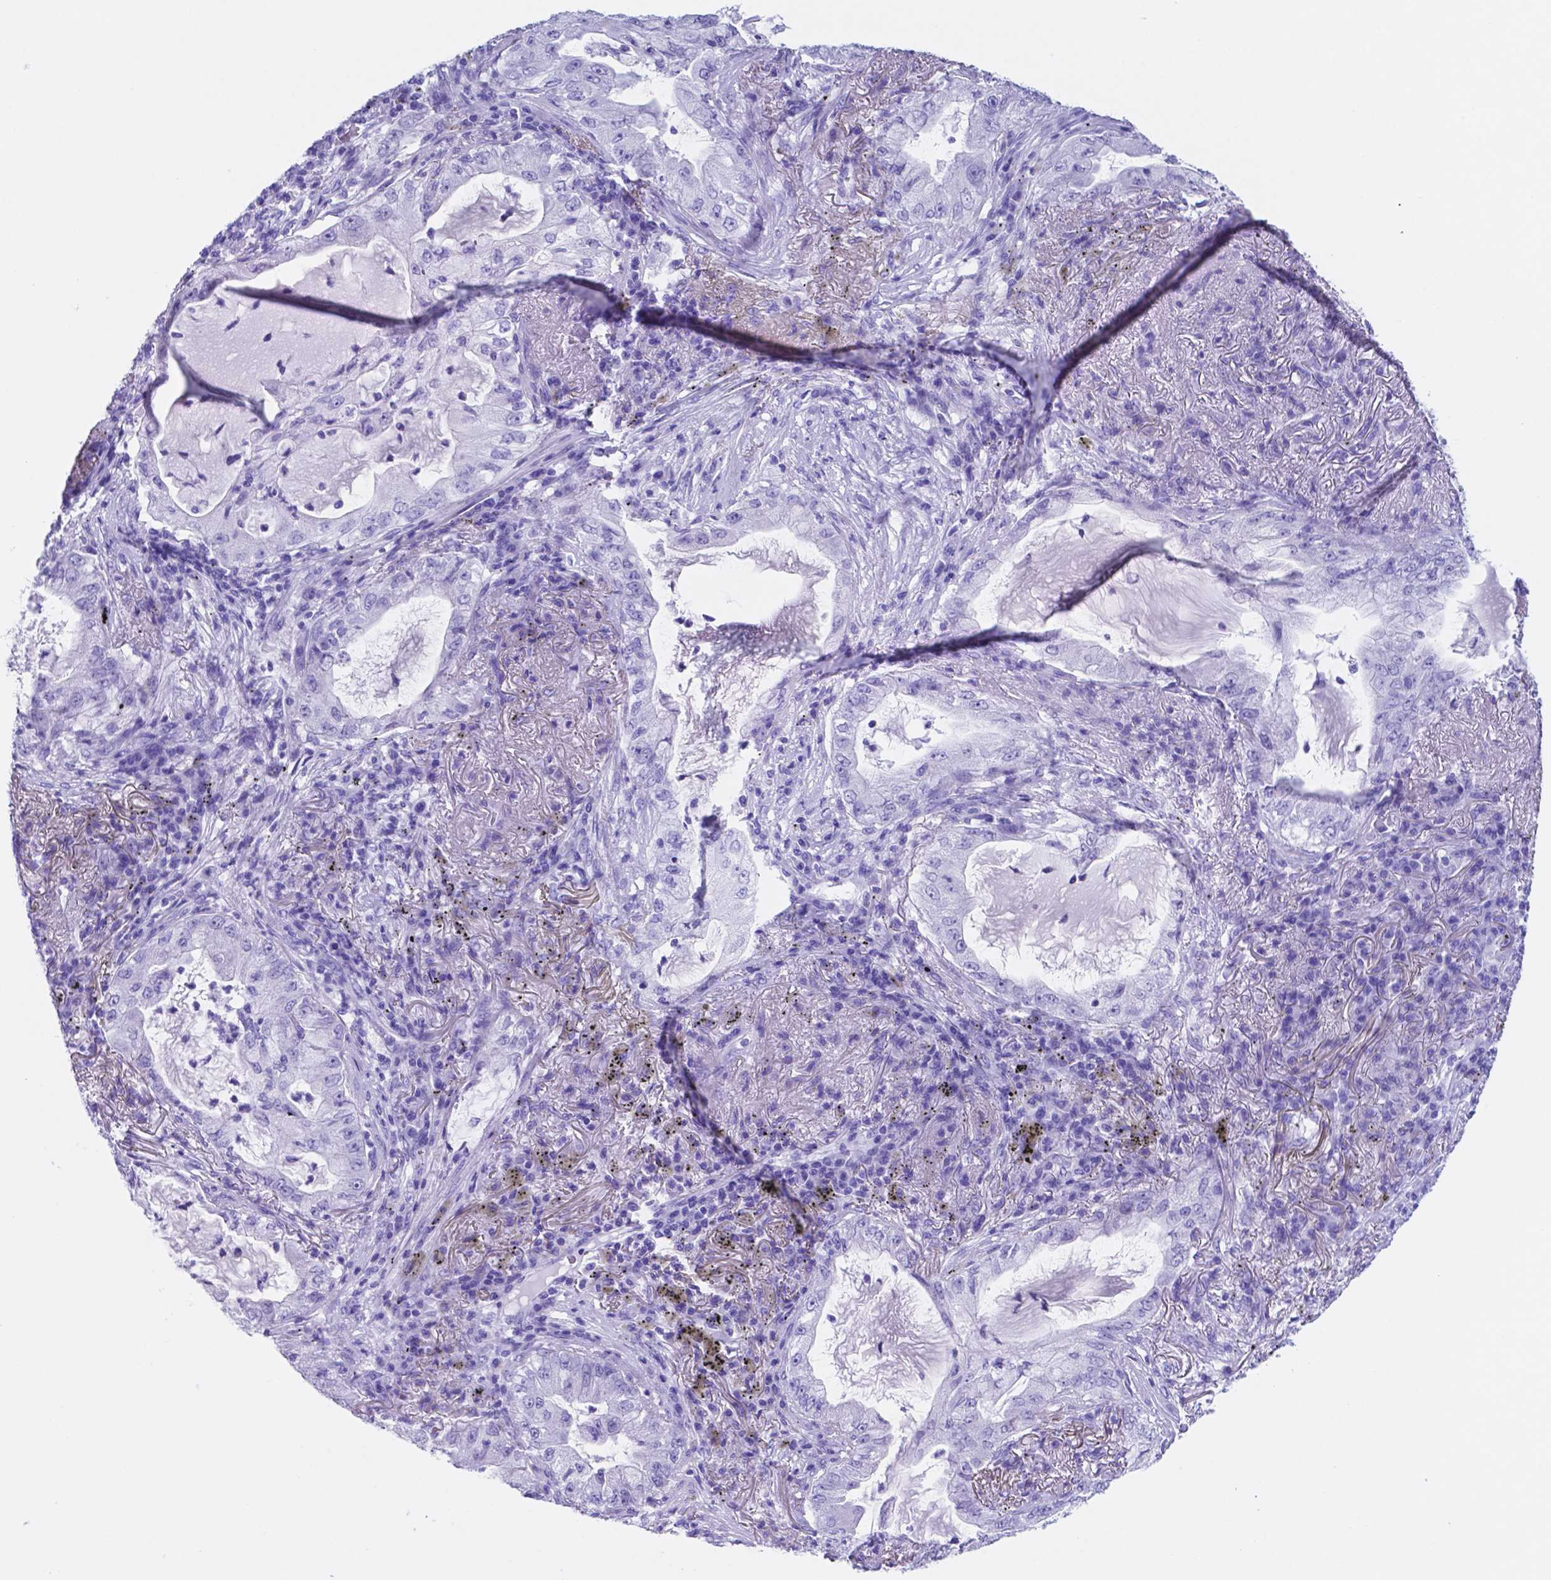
{"staining": {"intensity": "negative", "quantity": "none", "location": "none"}, "tissue": "lung cancer", "cell_type": "Tumor cells", "image_type": "cancer", "snomed": [{"axis": "morphology", "description": "Adenocarcinoma, NOS"}, {"axis": "topography", "description": "Lung"}], "caption": "Tumor cells show no significant staining in lung adenocarcinoma.", "gene": "DNAAF8", "patient": {"sex": "female", "age": 73}}